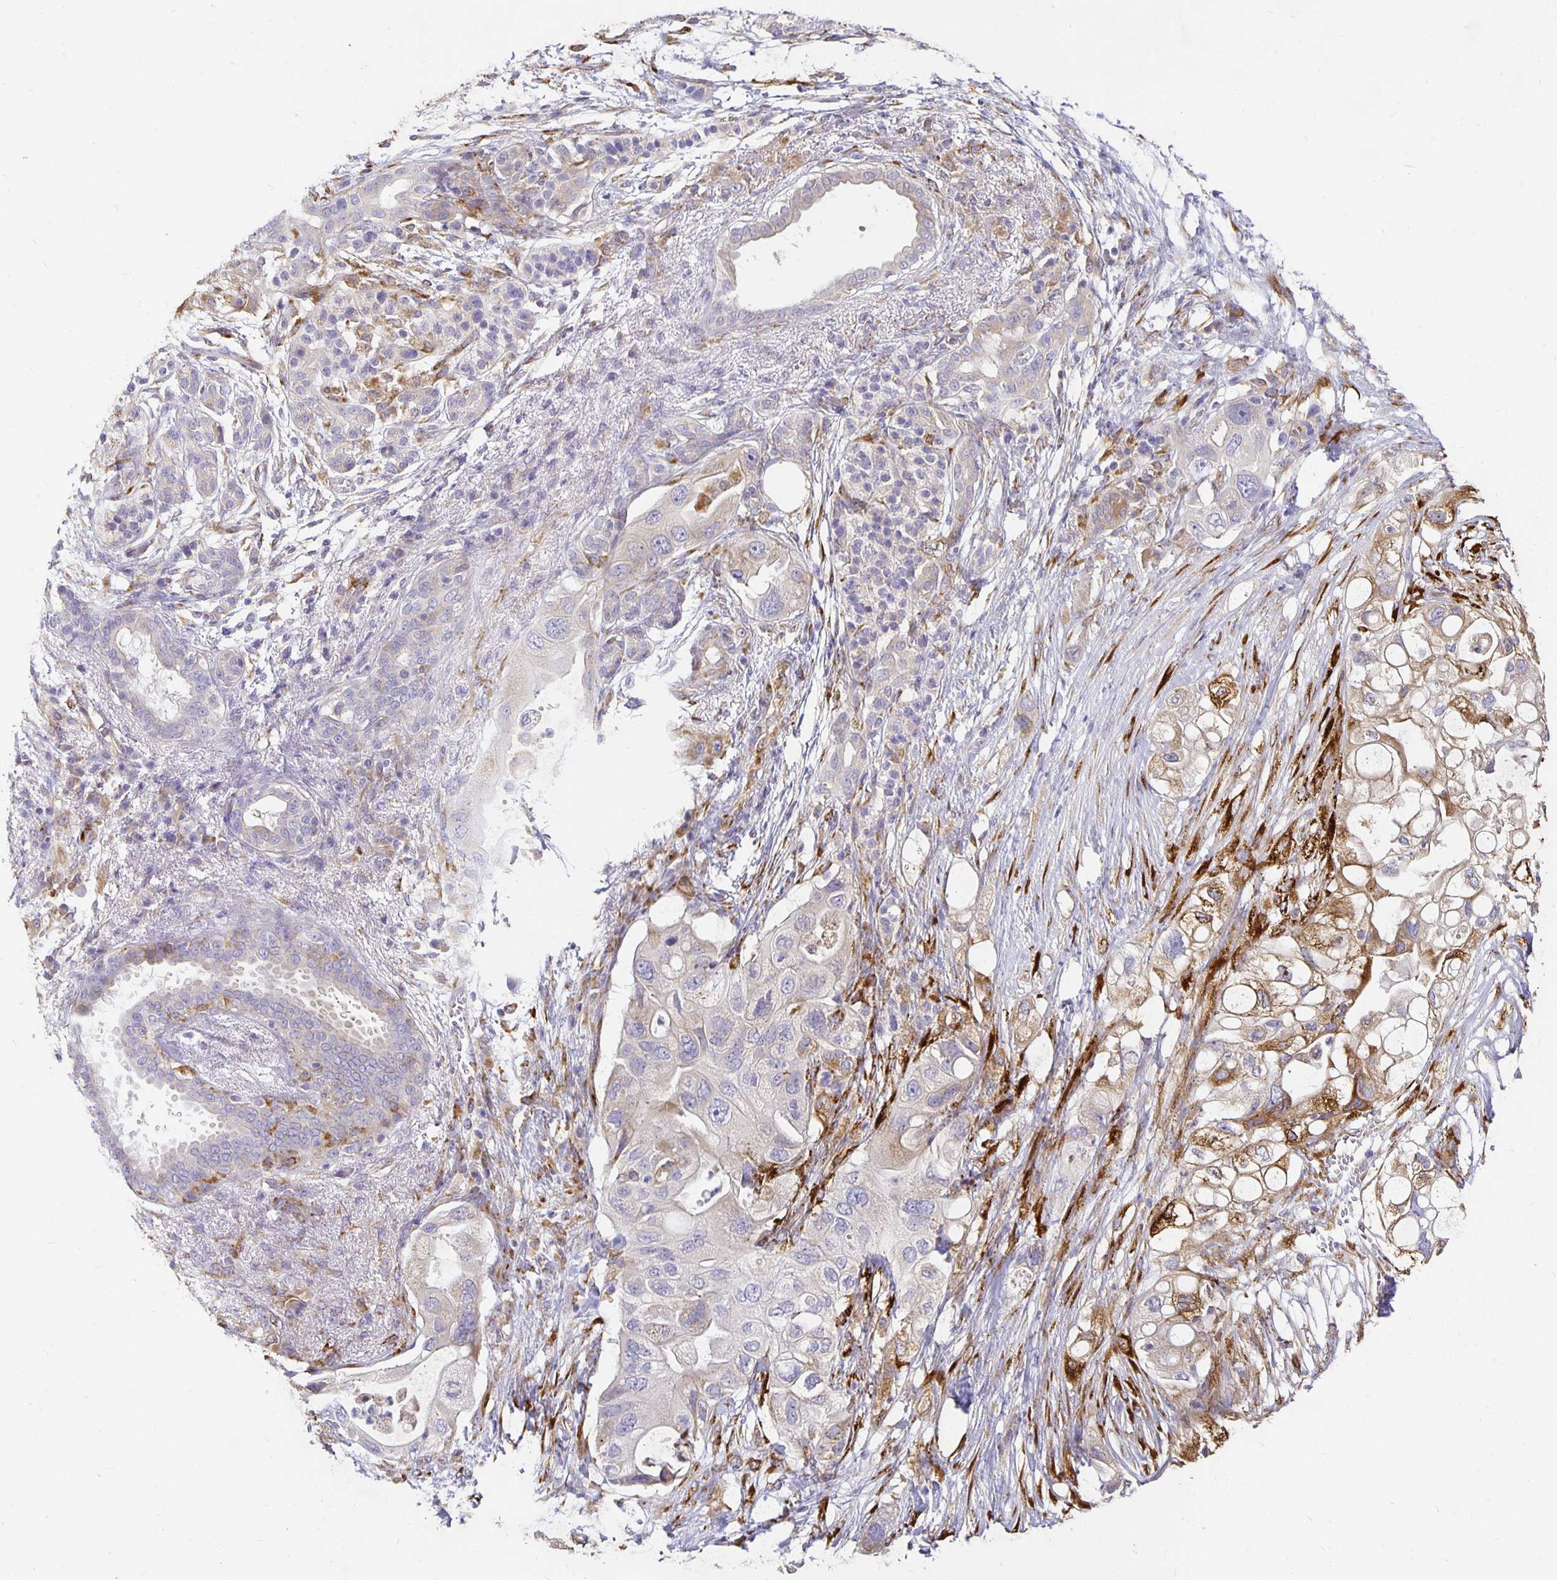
{"staining": {"intensity": "weak", "quantity": "<25%", "location": "cytoplasmic/membranous"}, "tissue": "pancreatic cancer", "cell_type": "Tumor cells", "image_type": "cancer", "snomed": [{"axis": "morphology", "description": "Adenocarcinoma, NOS"}, {"axis": "topography", "description": "Pancreas"}], "caption": "The immunohistochemistry histopathology image has no significant staining in tumor cells of pancreatic adenocarcinoma tissue.", "gene": "PLOD1", "patient": {"sex": "female", "age": 72}}